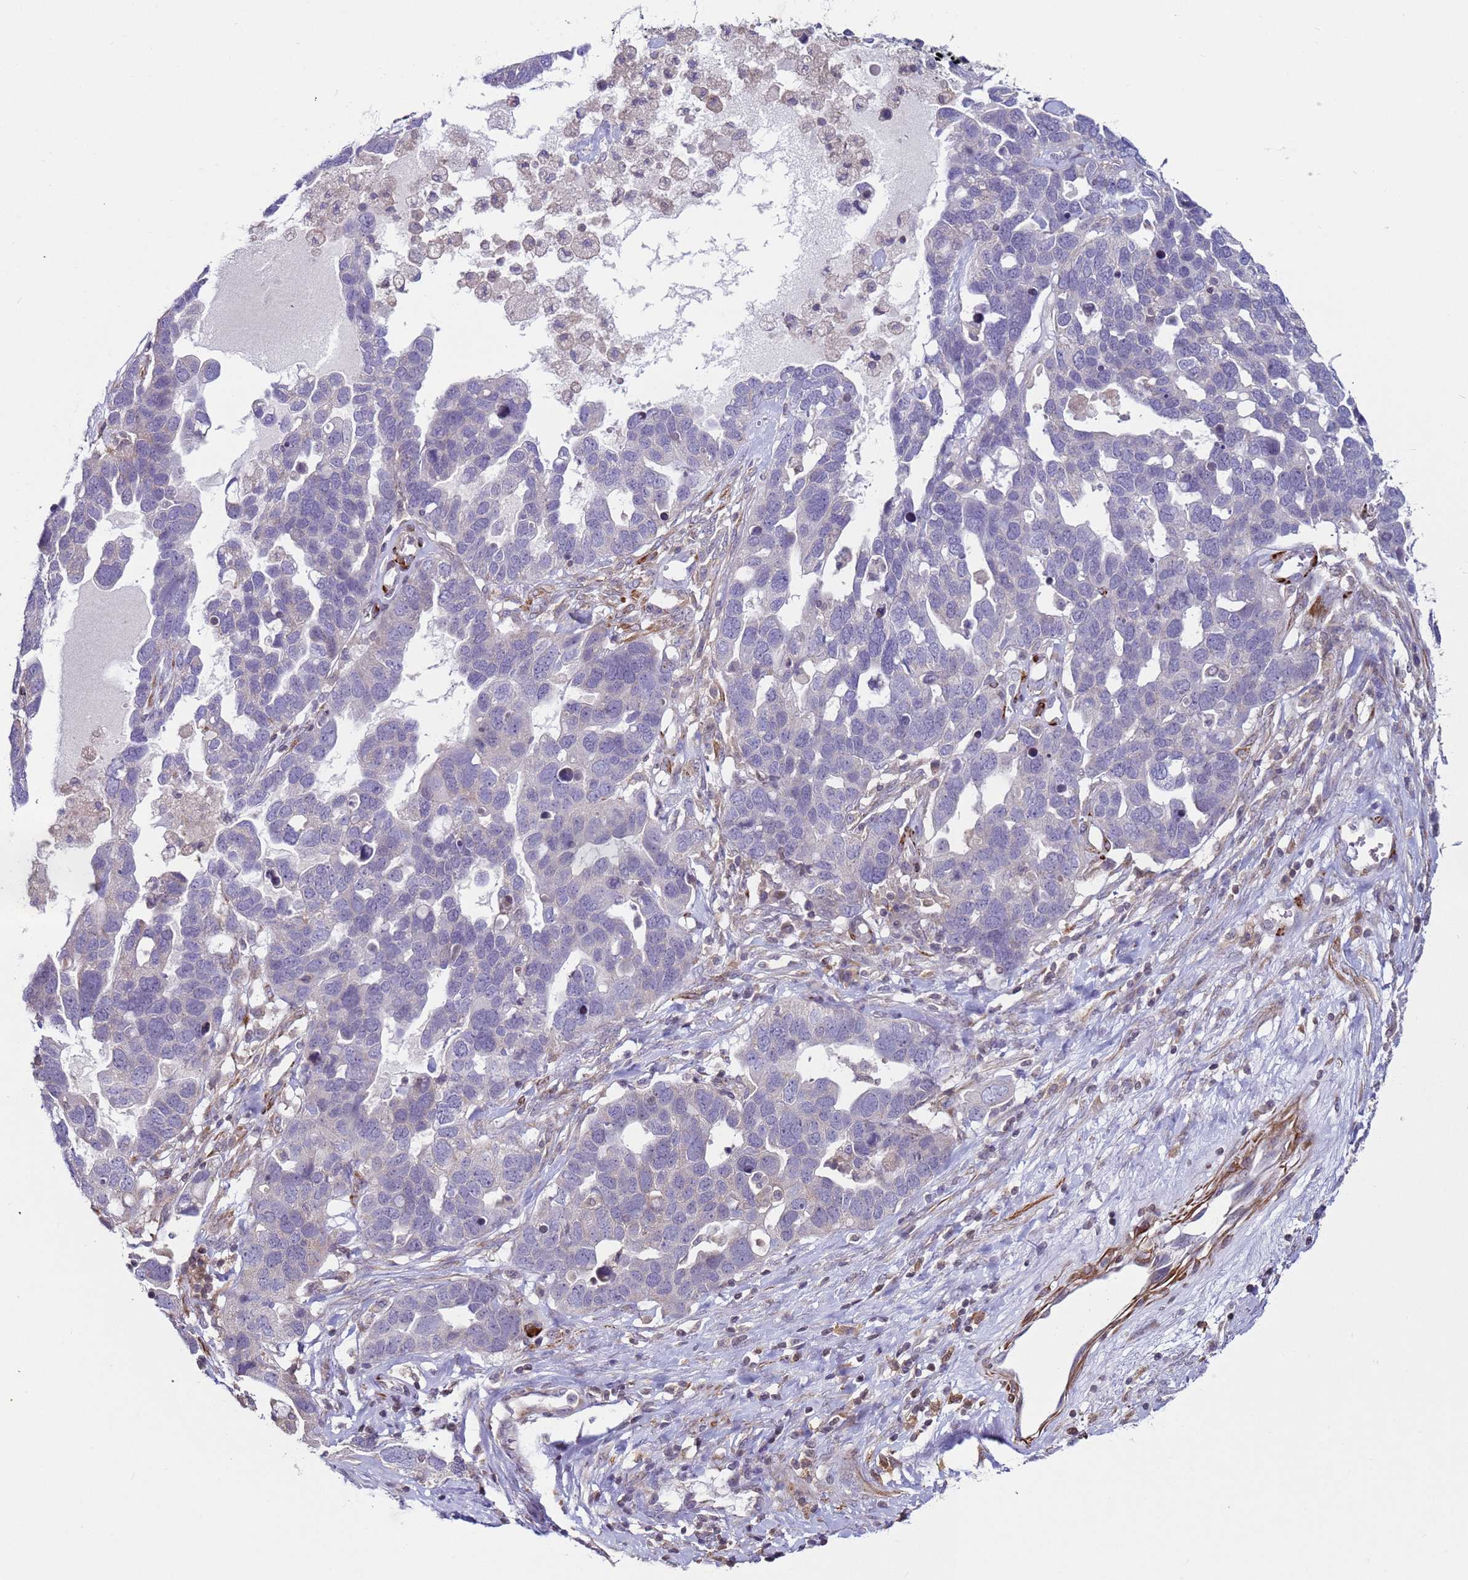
{"staining": {"intensity": "negative", "quantity": "none", "location": "none"}, "tissue": "ovarian cancer", "cell_type": "Tumor cells", "image_type": "cancer", "snomed": [{"axis": "morphology", "description": "Cystadenocarcinoma, serous, NOS"}, {"axis": "topography", "description": "Ovary"}], "caption": "Immunohistochemistry of human ovarian cancer (serous cystadenocarcinoma) reveals no staining in tumor cells.", "gene": "SNAPC4", "patient": {"sex": "female", "age": 54}}